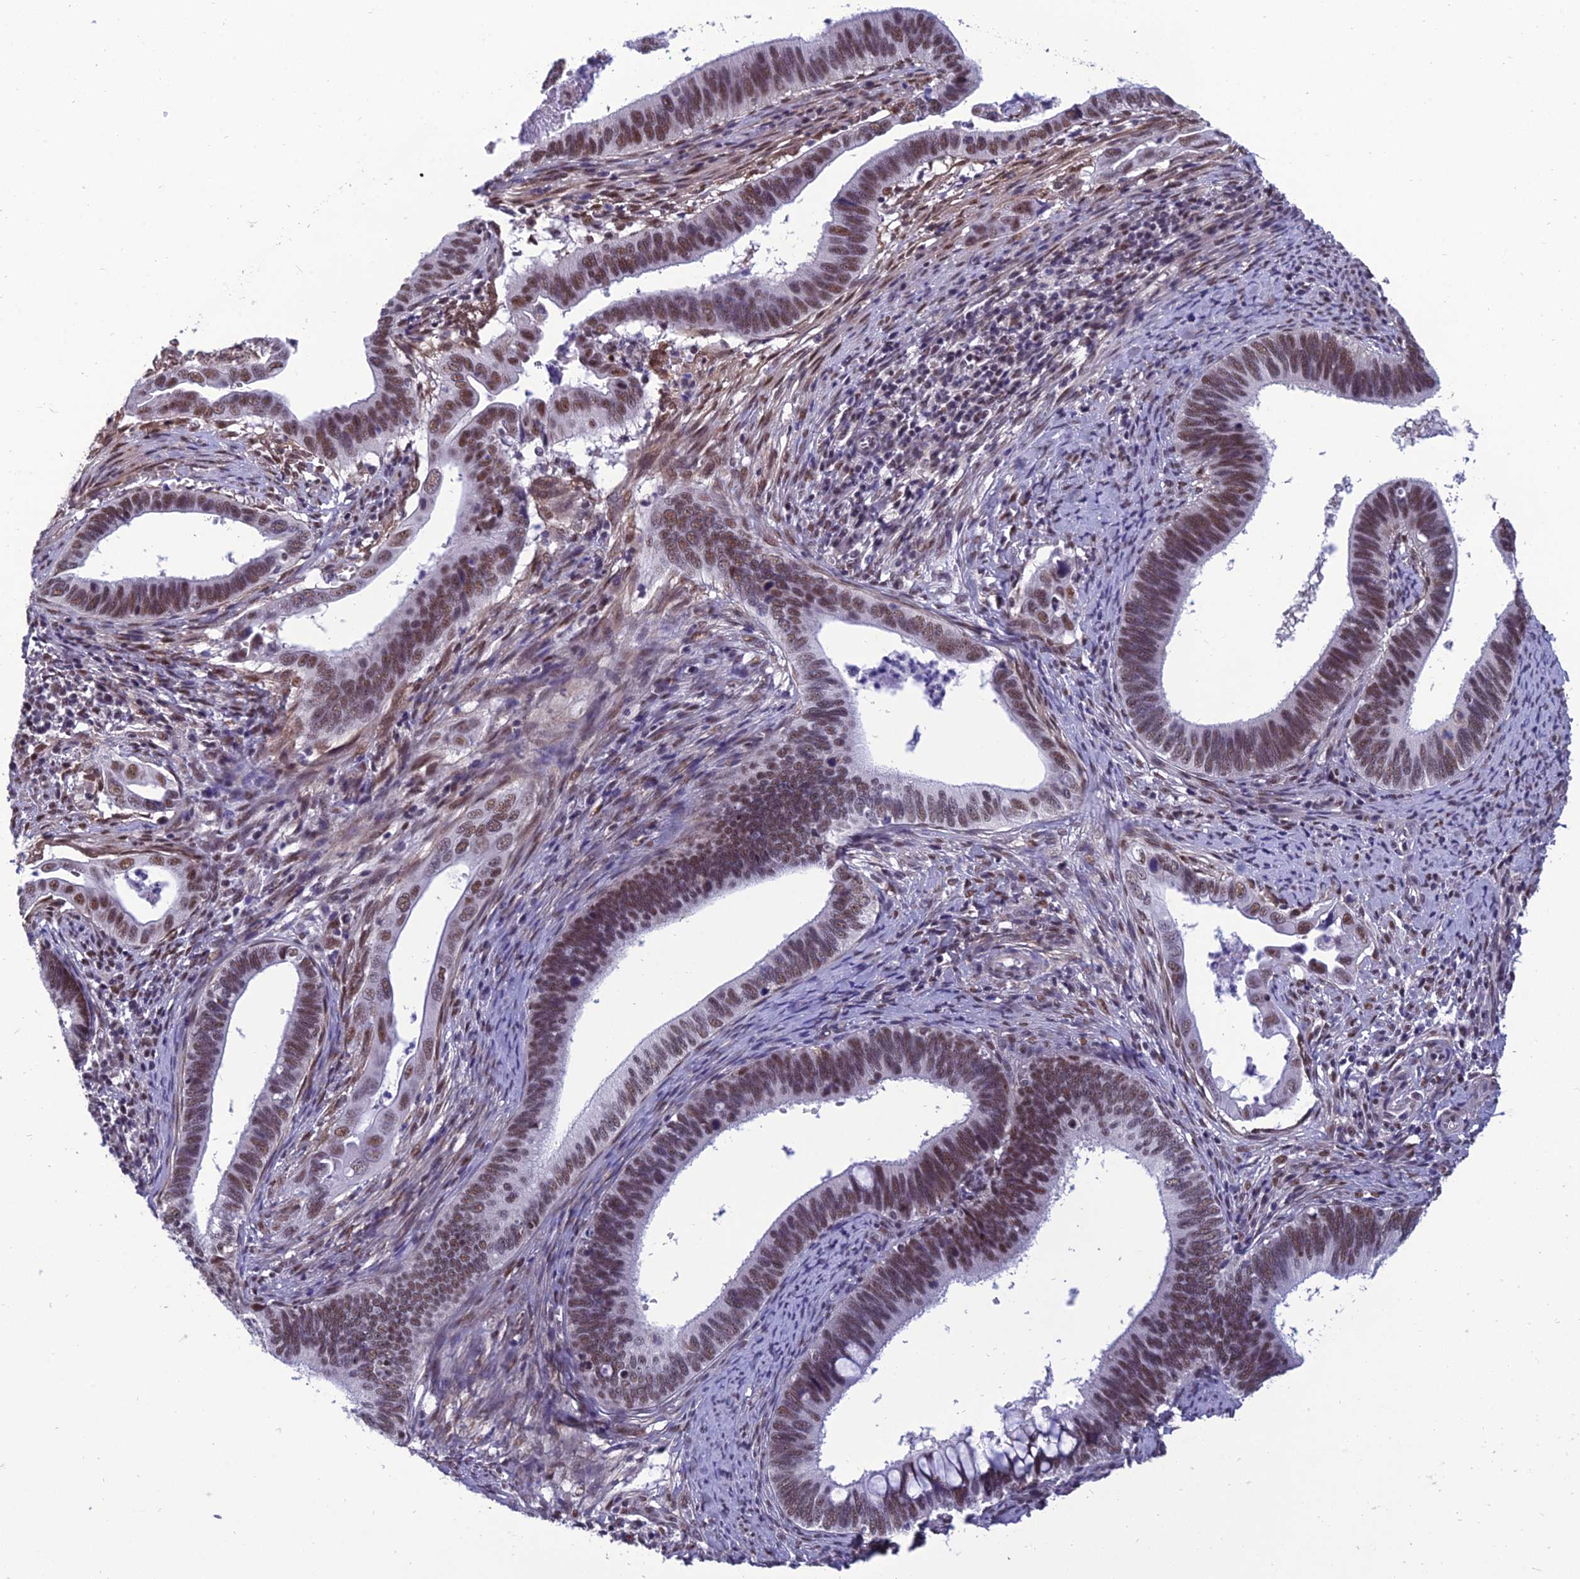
{"staining": {"intensity": "moderate", "quantity": ">75%", "location": "nuclear"}, "tissue": "cervical cancer", "cell_type": "Tumor cells", "image_type": "cancer", "snomed": [{"axis": "morphology", "description": "Adenocarcinoma, NOS"}, {"axis": "topography", "description": "Cervix"}], "caption": "Immunohistochemical staining of human cervical adenocarcinoma displays moderate nuclear protein positivity in about >75% of tumor cells.", "gene": "RSRC1", "patient": {"sex": "female", "age": 42}}